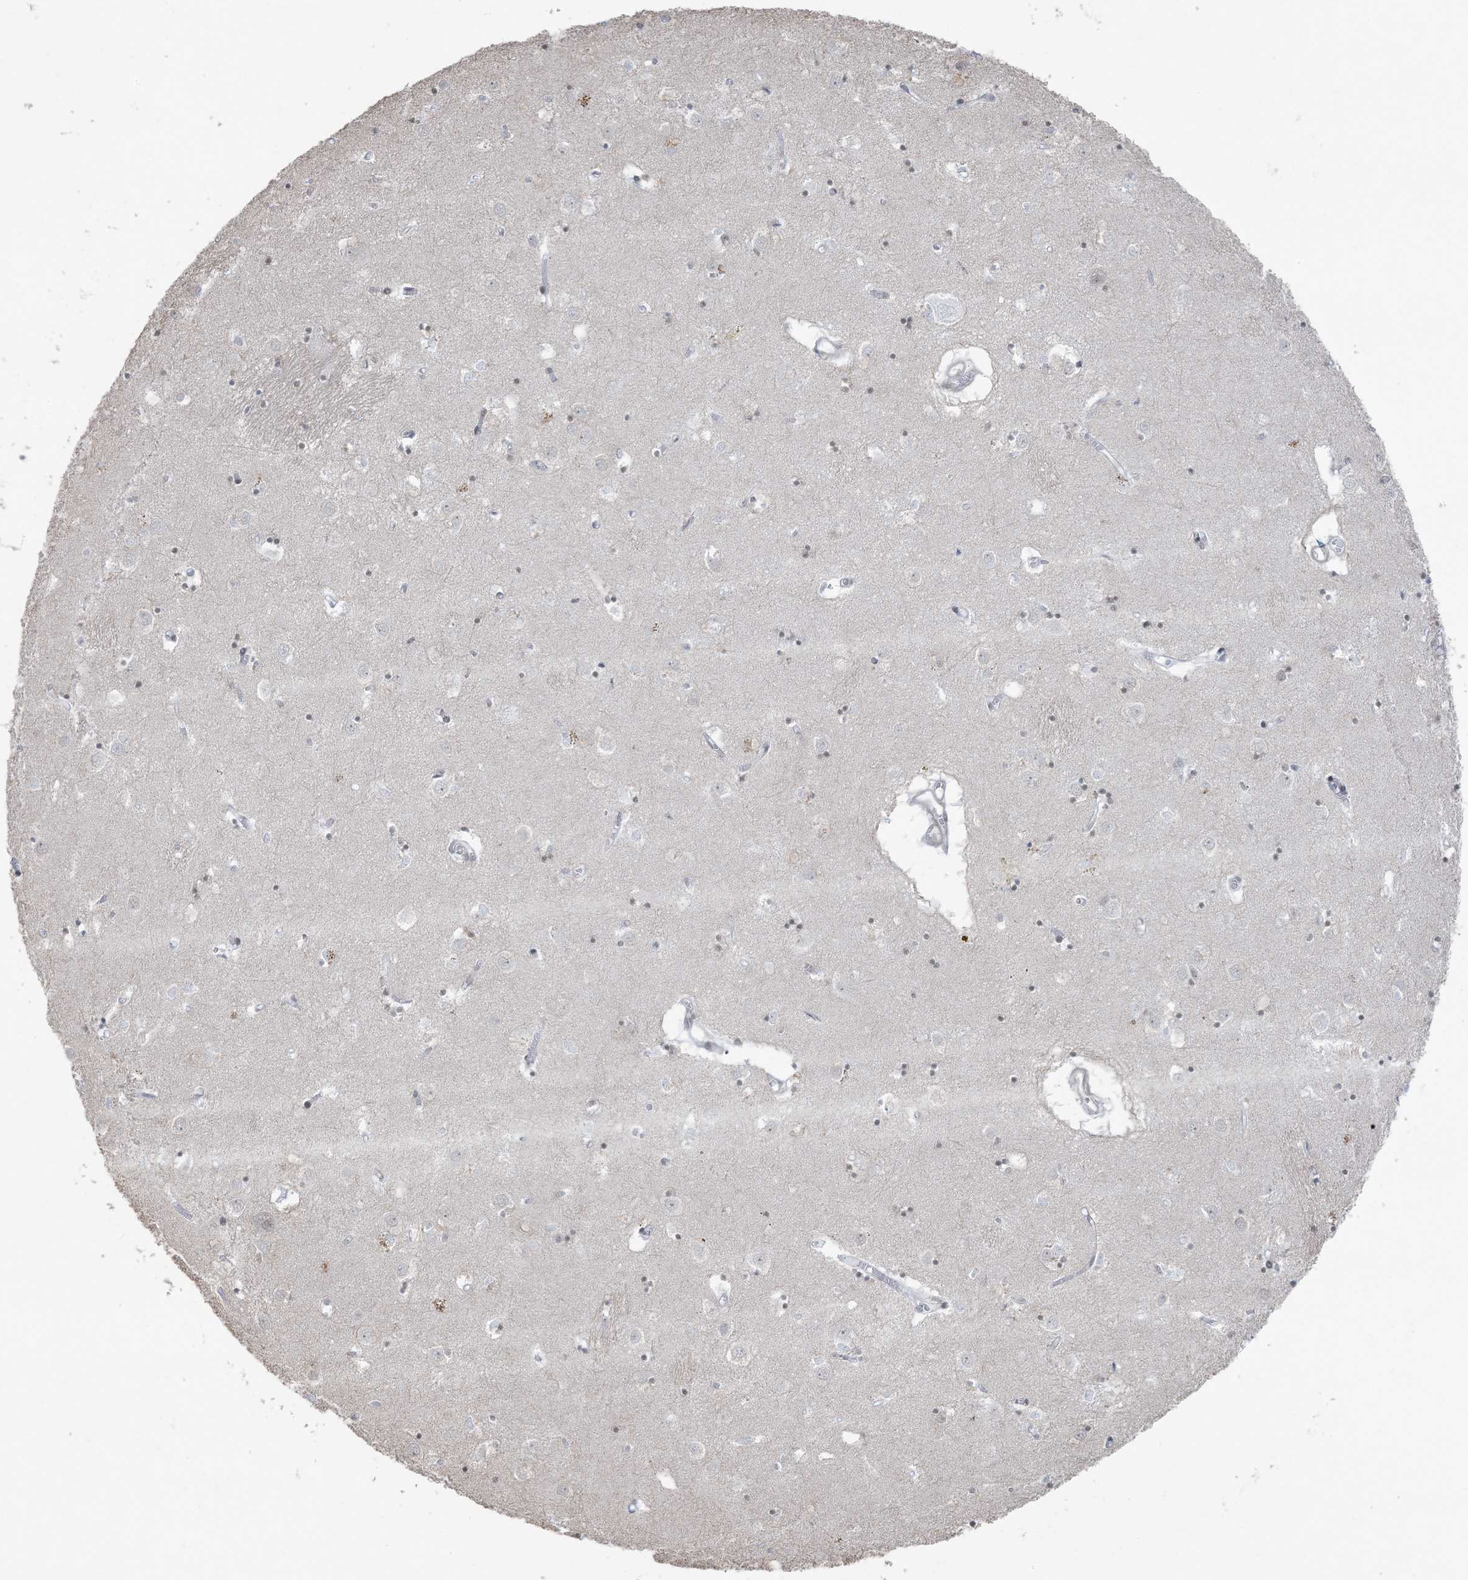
{"staining": {"intensity": "weak", "quantity": "<25%", "location": "nuclear"}, "tissue": "caudate", "cell_type": "Glial cells", "image_type": "normal", "snomed": [{"axis": "morphology", "description": "Normal tissue, NOS"}, {"axis": "topography", "description": "Lateral ventricle wall"}], "caption": "Caudate was stained to show a protein in brown. There is no significant expression in glial cells. (DAB (3,3'-diaminobenzidine) immunohistochemistry (IHC) with hematoxylin counter stain).", "gene": "ZNF787", "patient": {"sex": "male", "age": 70}}